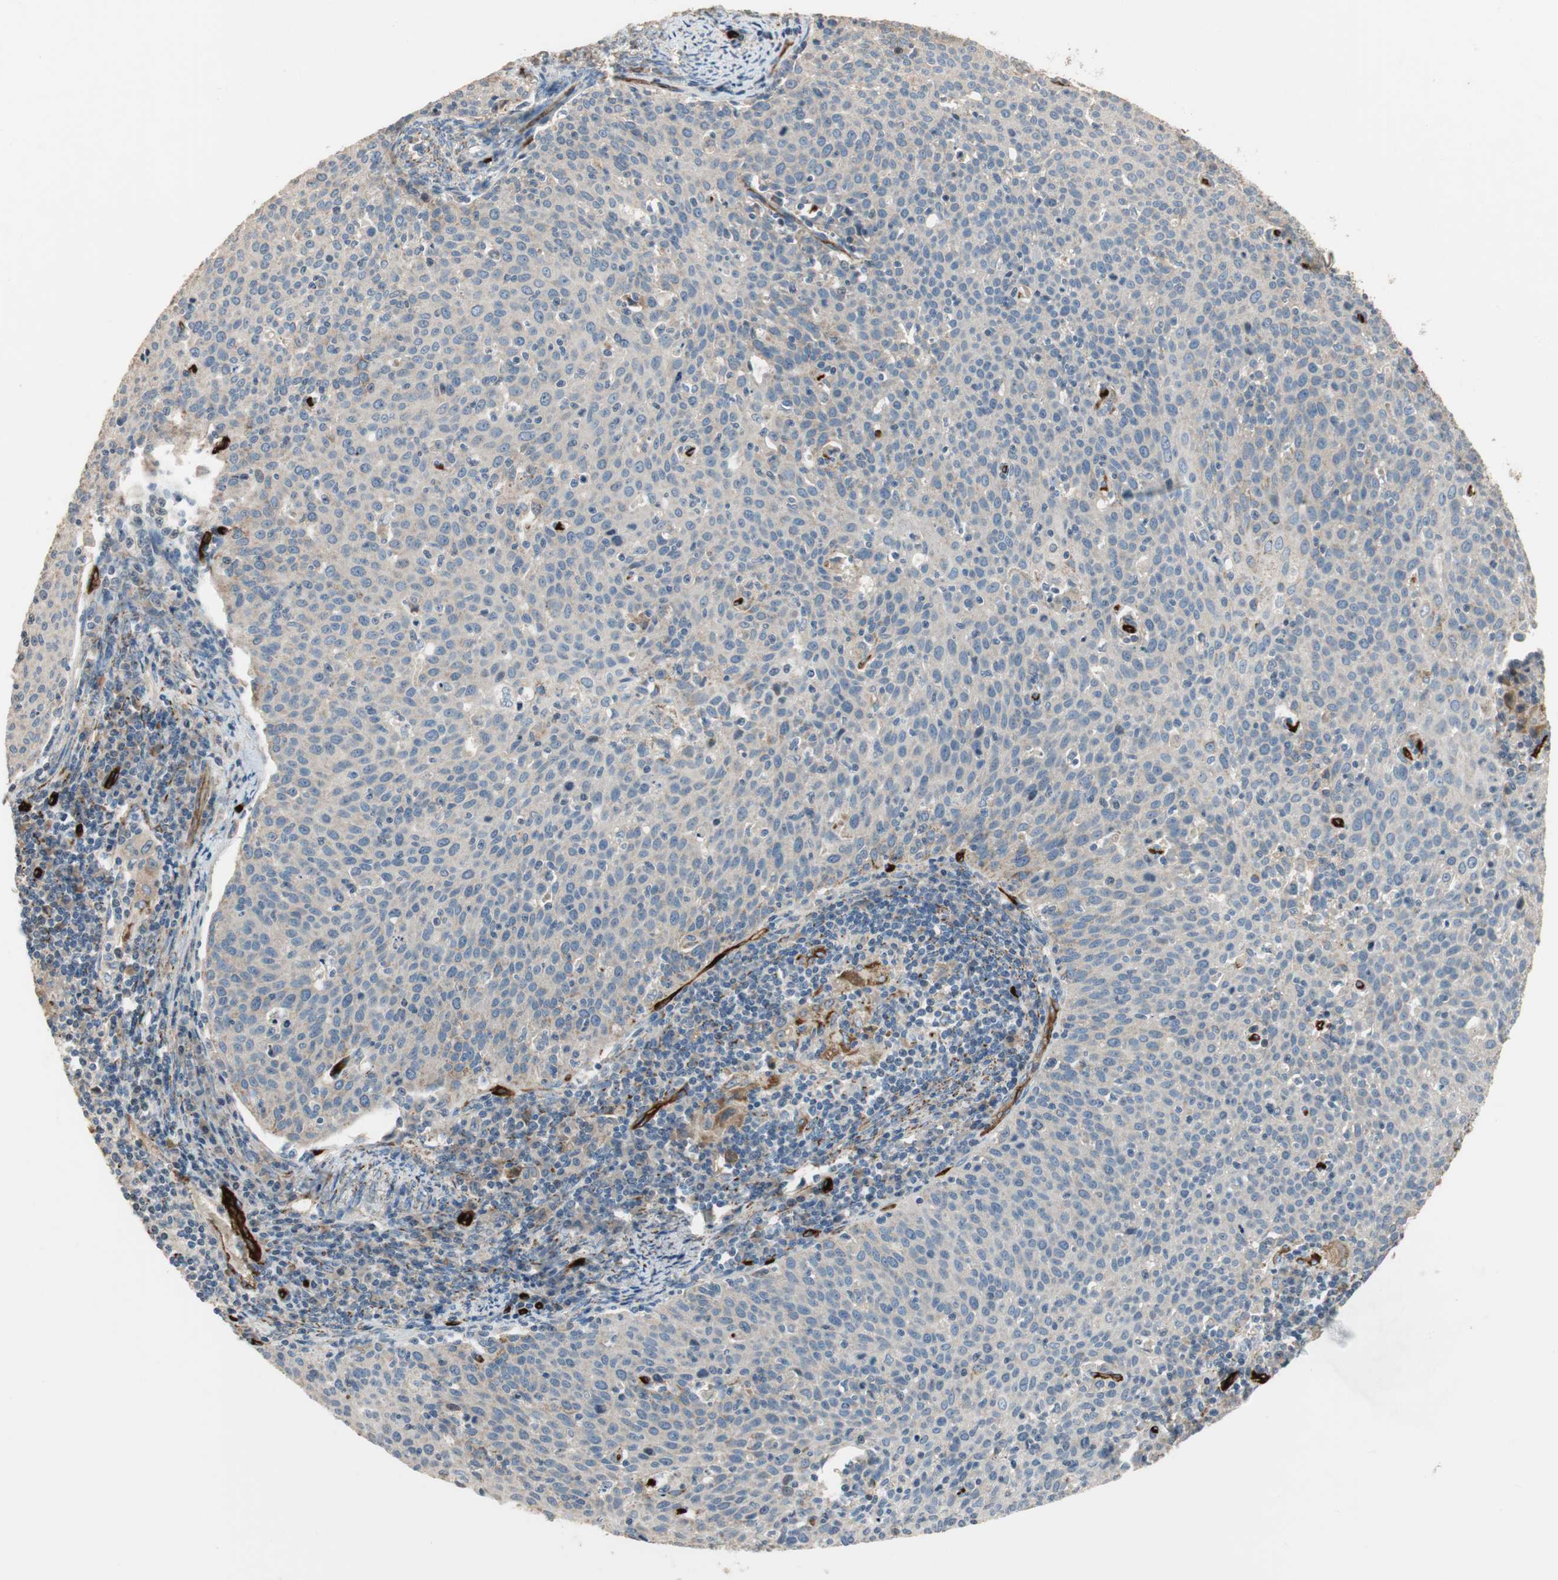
{"staining": {"intensity": "negative", "quantity": "none", "location": "none"}, "tissue": "cervical cancer", "cell_type": "Tumor cells", "image_type": "cancer", "snomed": [{"axis": "morphology", "description": "Squamous cell carcinoma, NOS"}, {"axis": "topography", "description": "Cervix"}], "caption": "Immunohistochemical staining of cervical cancer (squamous cell carcinoma) shows no significant expression in tumor cells.", "gene": "ALPL", "patient": {"sex": "female", "age": 38}}